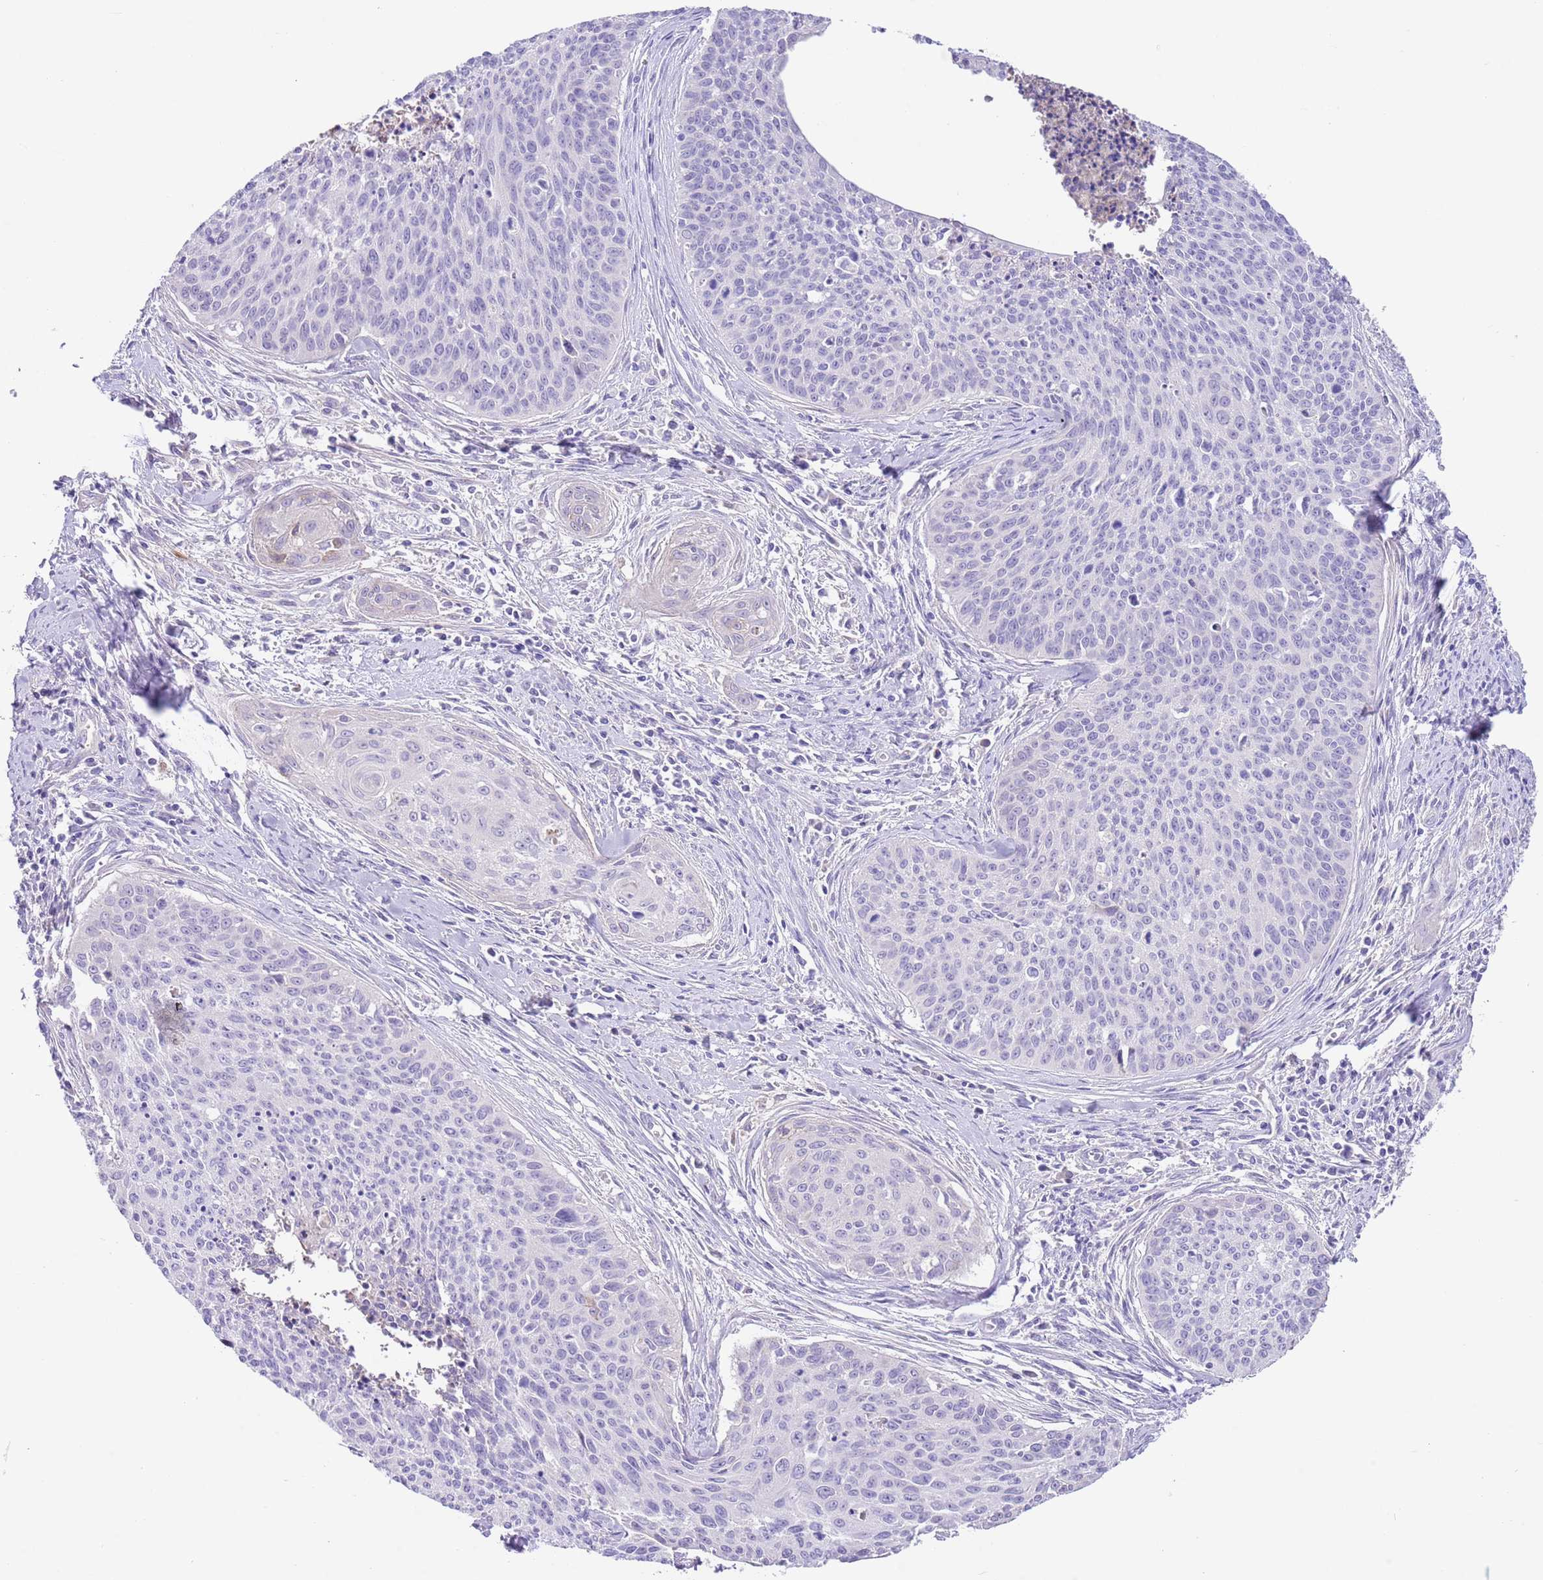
{"staining": {"intensity": "negative", "quantity": "none", "location": "none"}, "tissue": "cervical cancer", "cell_type": "Tumor cells", "image_type": "cancer", "snomed": [{"axis": "morphology", "description": "Squamous cell carcinoma, NOS"}, {"axis": "topography", "description": "Cervix"}], "caption": "Micrograph shows no significant protein positivity in tumor cells of squamous cell carcinoma (cervical).", "gene": "IGF1", "patient": {"sex": "female", "age": 55}}